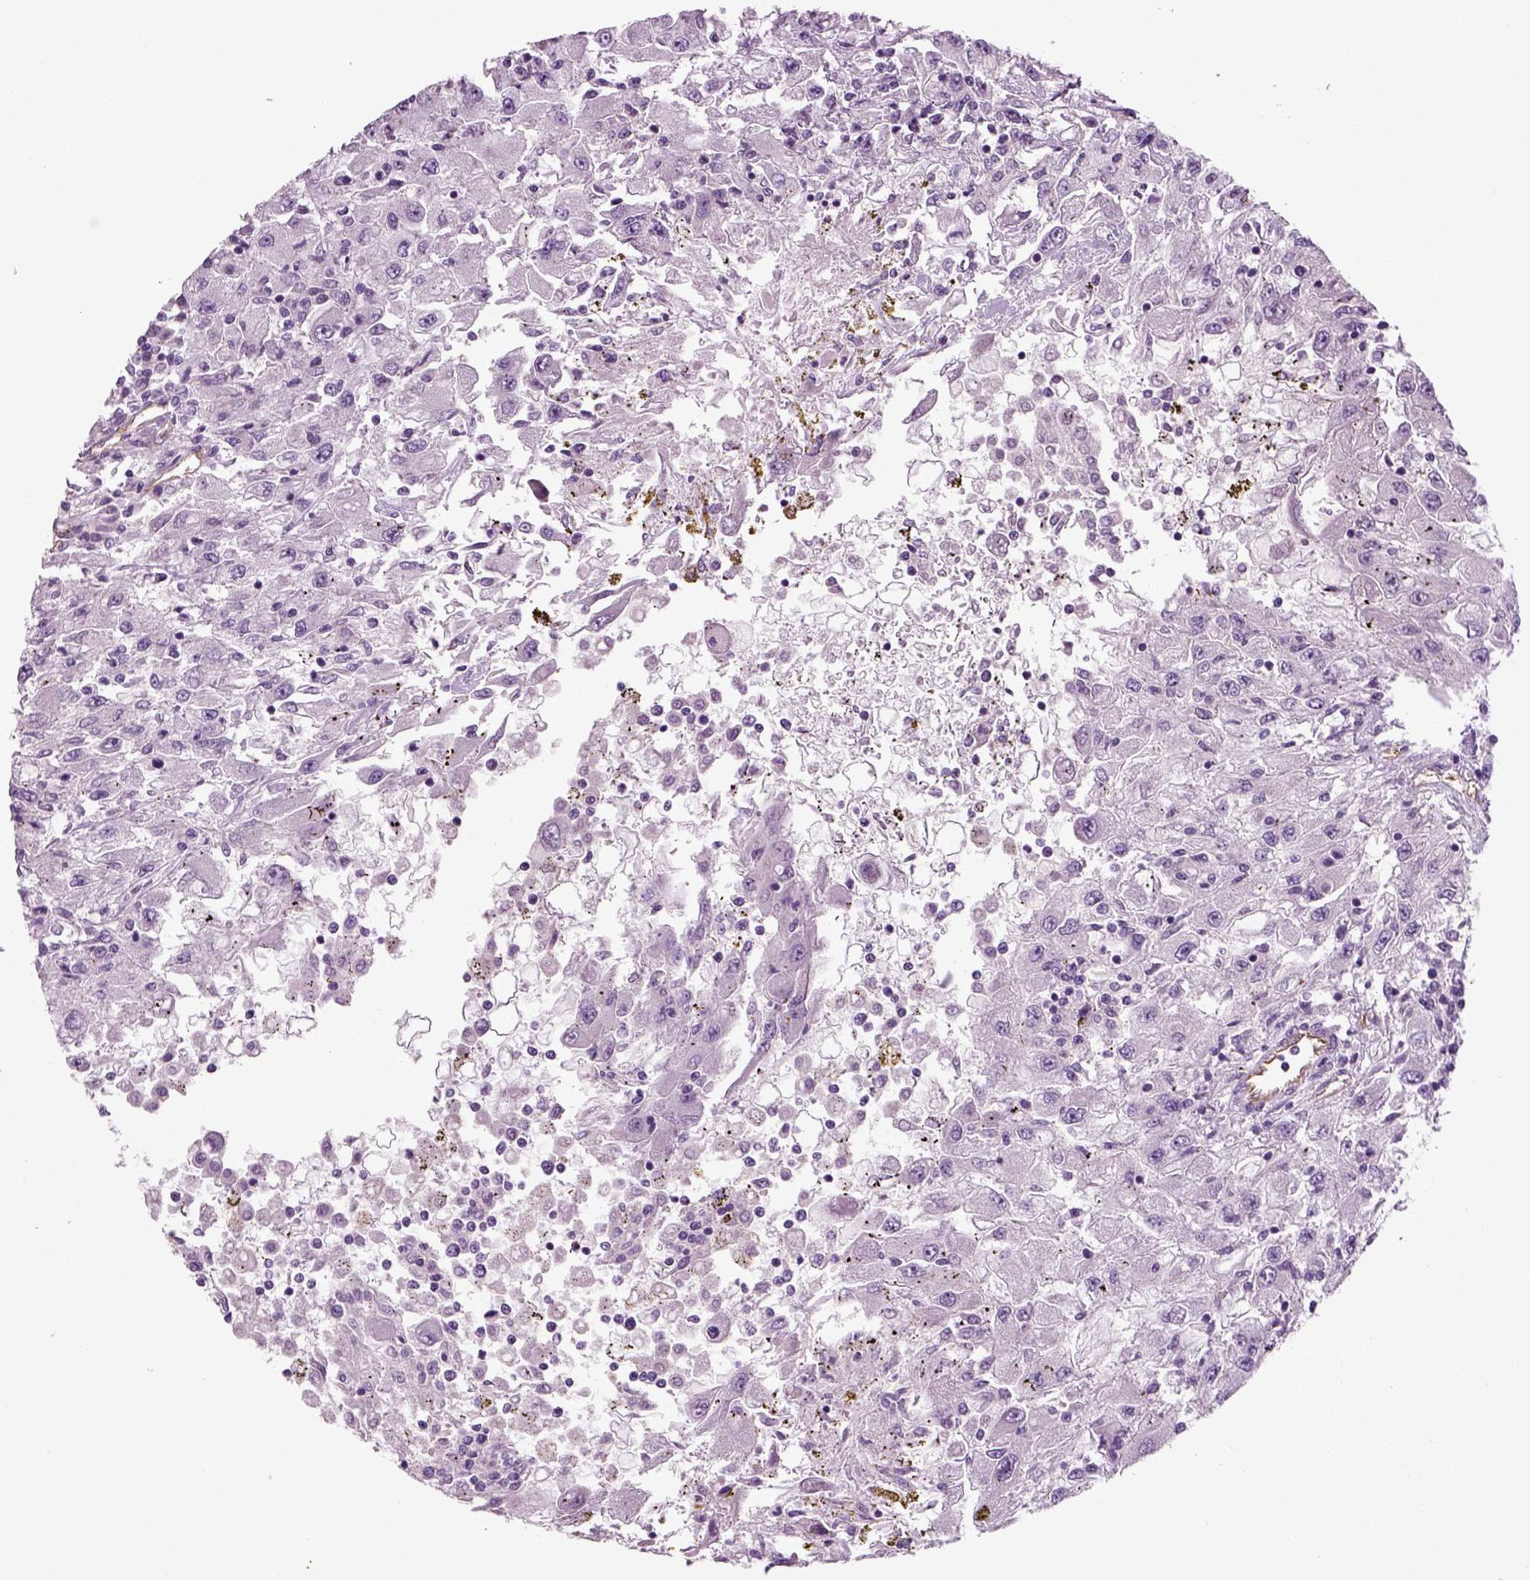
{"staining": {"intensity": "negative", "quantity": "none", "location": "none"}, "tissue": "renal cancer", "cell_type": "Tumor cells", "image_type": "cancer", "snomed": [{"axis": "morphology", "description": "Adenocarcinoma, NOS"}, {"axis": "topography", "description": "Kidney"}], "caption": "The photomicrograph exhibits no staining of tumor cells in renal cancer (adenocarcinoma).", "gene": "COL9A2", "patient": {"sex": "female", "age": 67}}